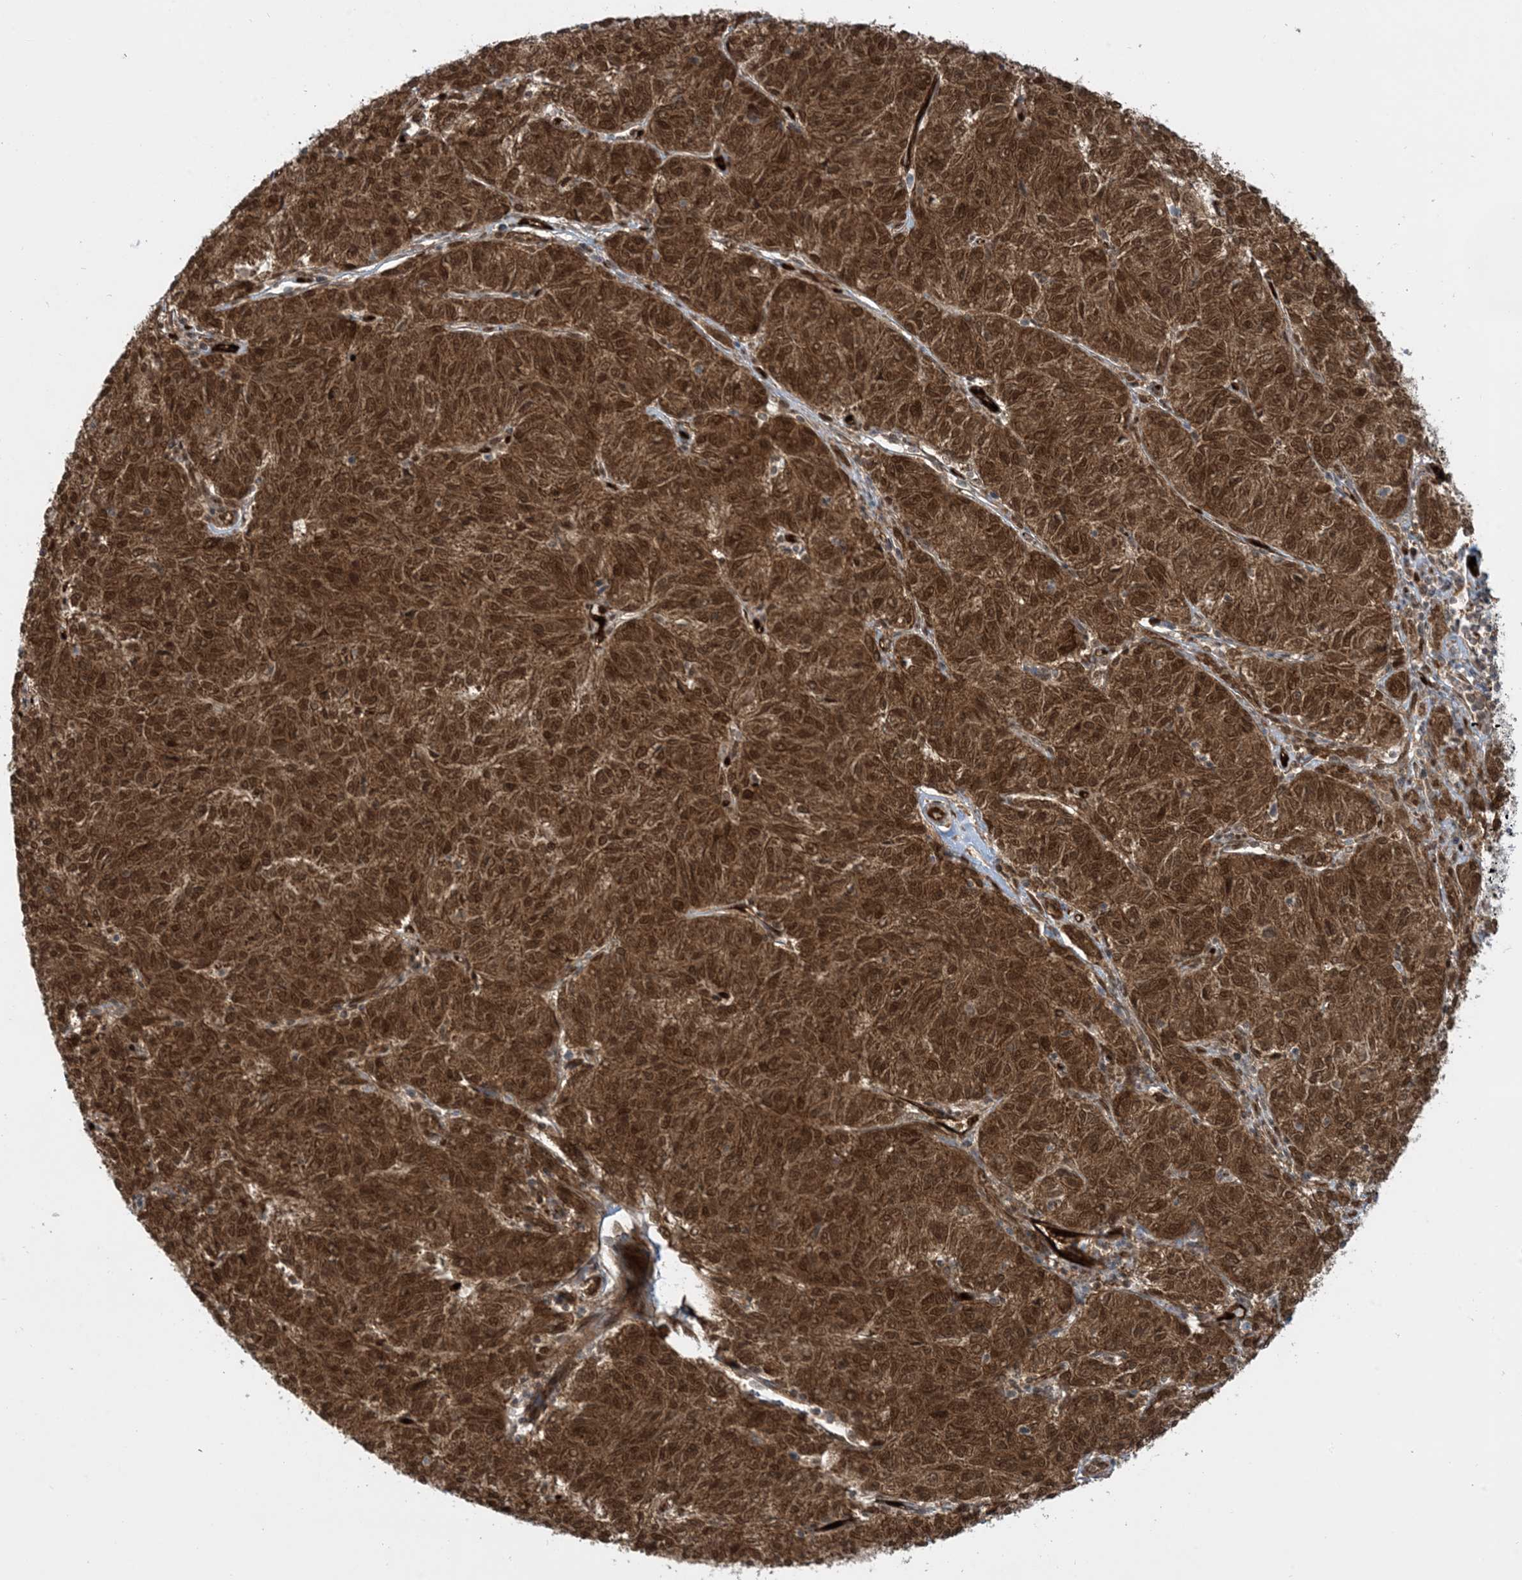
{"staining": {"intensity": "strong", "quantity": ">75%", "location": "cytoplasmic/membranous,nuclear"}, "tissue": "melanoma", "cell_type": "Tumor cells", "image_type": "cancer", "snomed": [{"axis": "morphology", "description": "Malignant melanoma, NOS"}, {"axis": "topography", "description": "Skin"}], "caption": "Immunohistochemical staining of melanoma reveals strong cytoplasmic/membranous and nuclear protein expression in approximately >75% of tumor cells.", "gene": "PPM1F", "patient": {"sex": "female", "age": 72}}